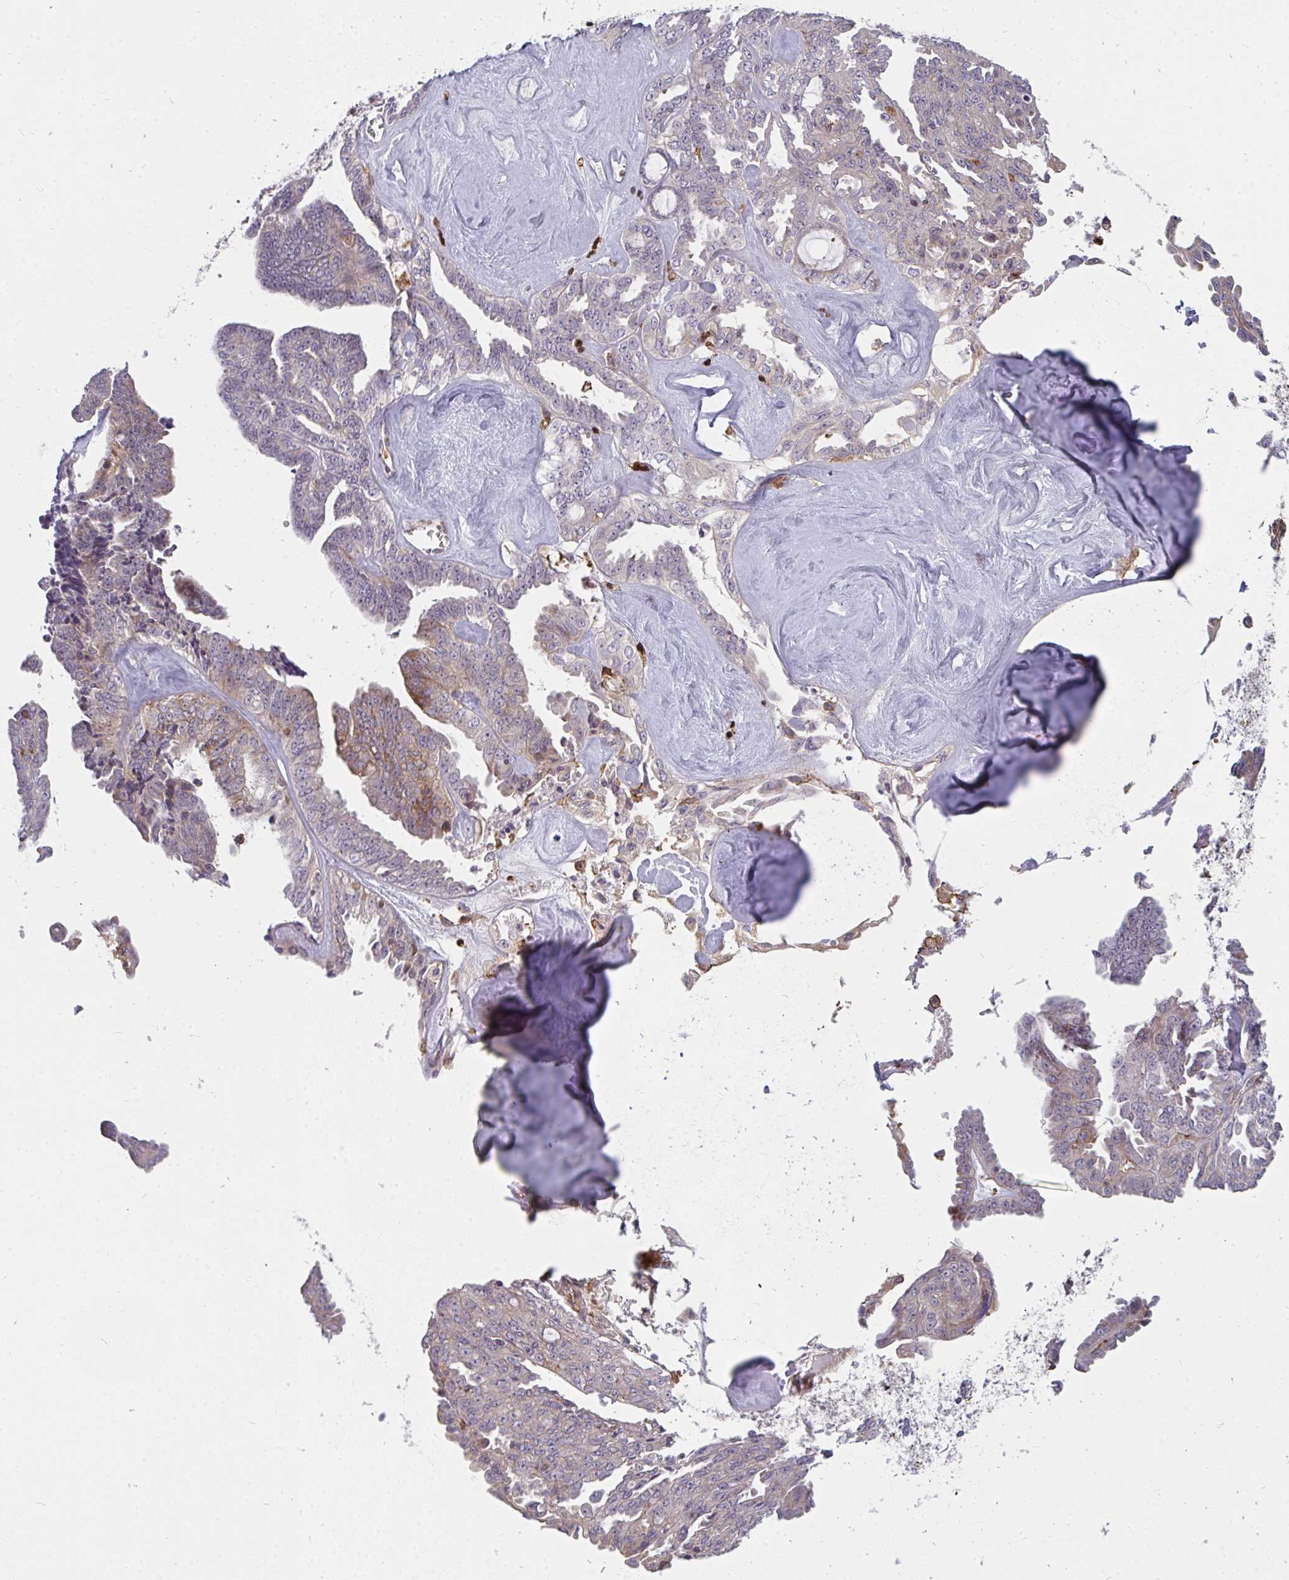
{"staining": {"intensity": "moderate", "quantity": "<25%", "location": "cytoplasmic/membranous"}, "tissue": "ovarian cancer", "cell_type": "Tumor cells", "image_type": "cancer", "snomed": [{"axis": "morphology", "description": "Cystadenocarcinoma, serous, NOS"}, {"axis": "topography", "description": "Ovary"}], "caption": "An immunohistochemistry micrograph of neoplastic tissue is shown. Protein staining in brown shows moderate cytoplasmic/membranous positivity in ovarian cancer within tumor cells.", "gene": "CSF3R", "patient": {"sex": "female", "age": 71}}